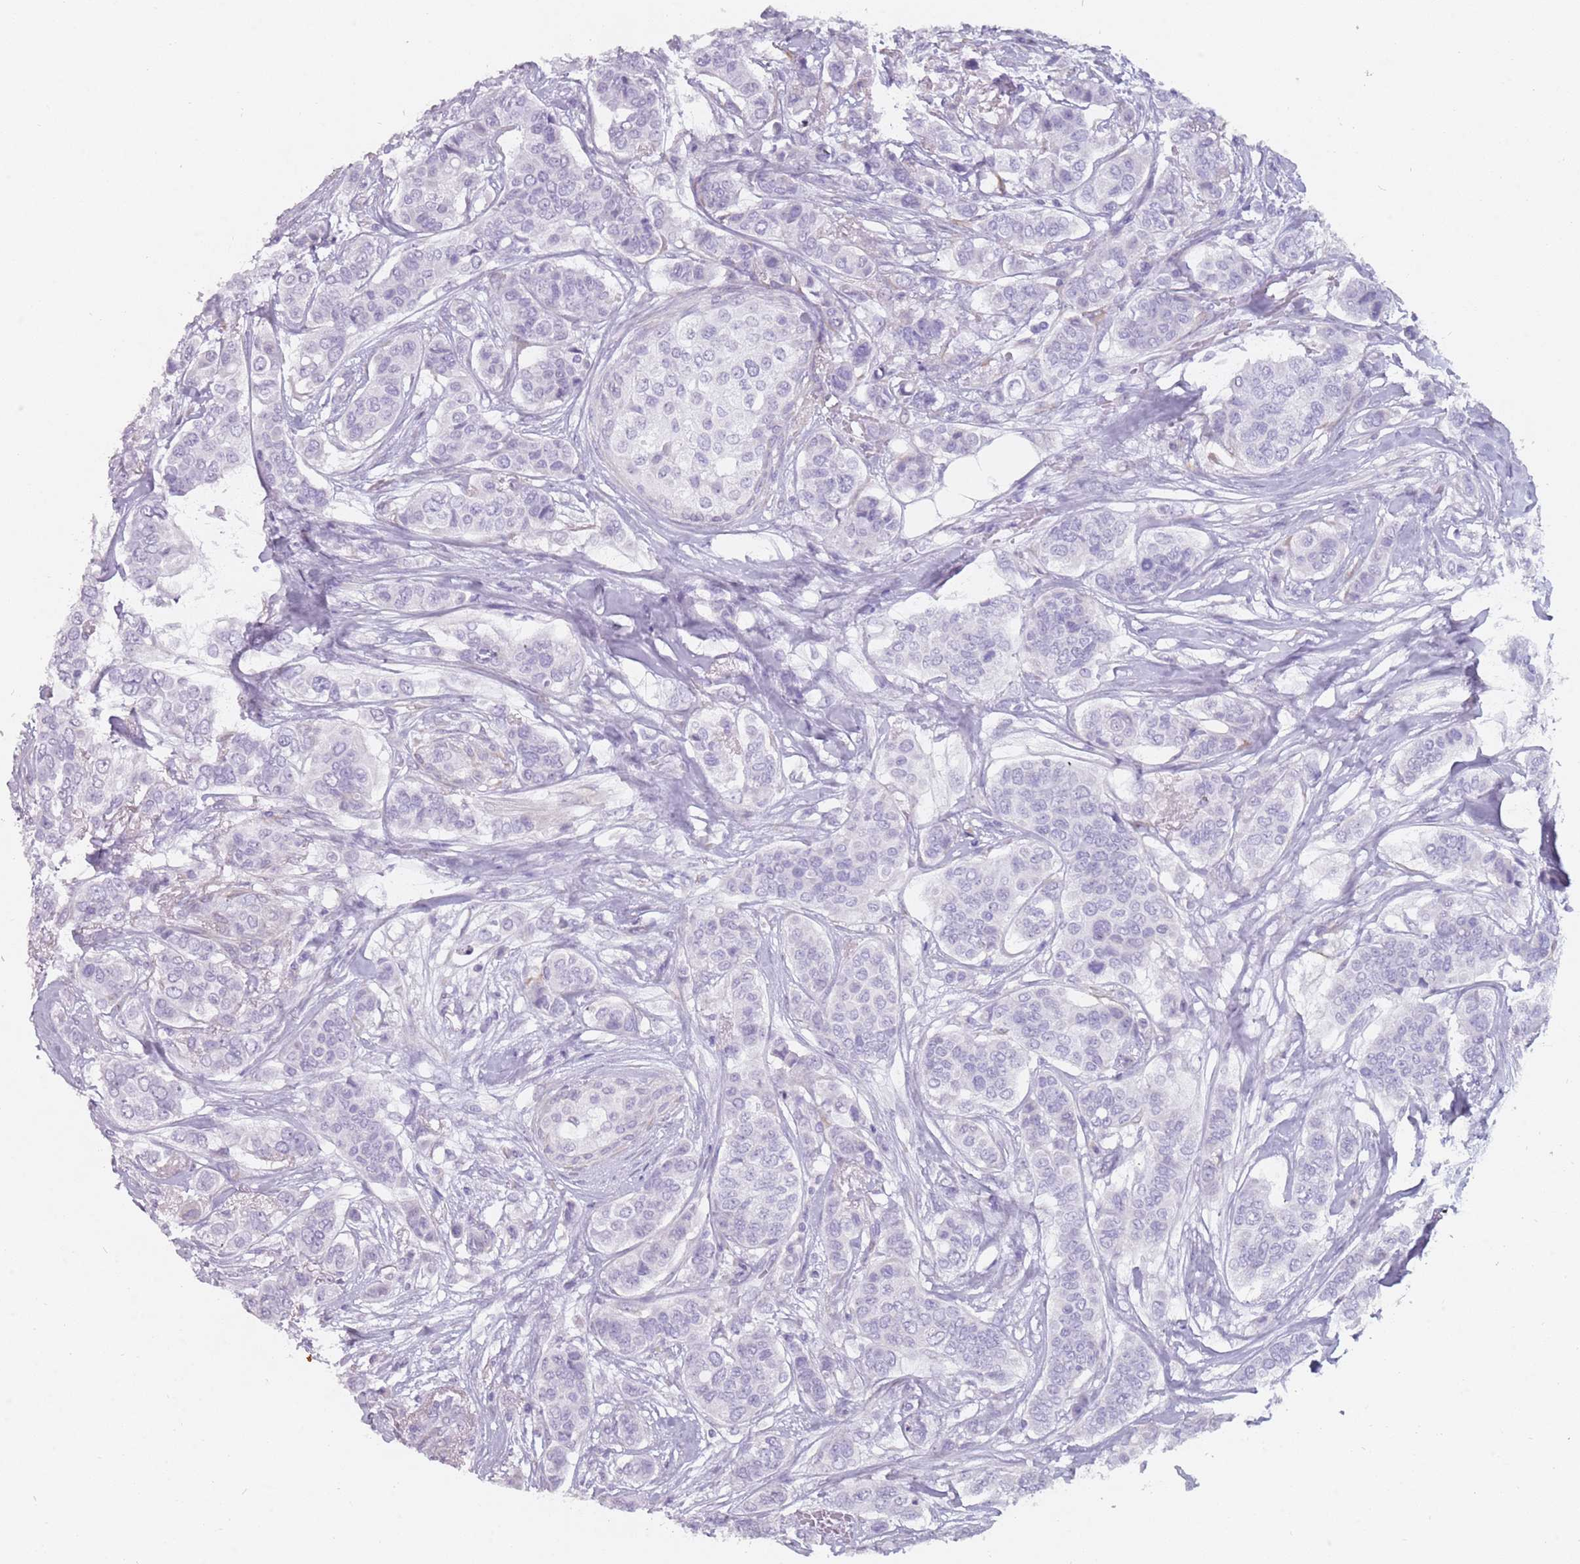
{"staining": {"intensity": "negative", "quantity": "none", "location": "none"}, "tissue": "breast cancer", "cell_type": "Tumor cells", "image_type": "cancer", "snomed": [{"axis": "morphology", "description": "Lobular carcinoma"}, {"axis": "topography", "description": "Breast"}], "caption": "Tumor cells are negative for protein expression in human breast cancer.", "gene": "DDX4", "patient": {"sex": "female", "age": 51}}